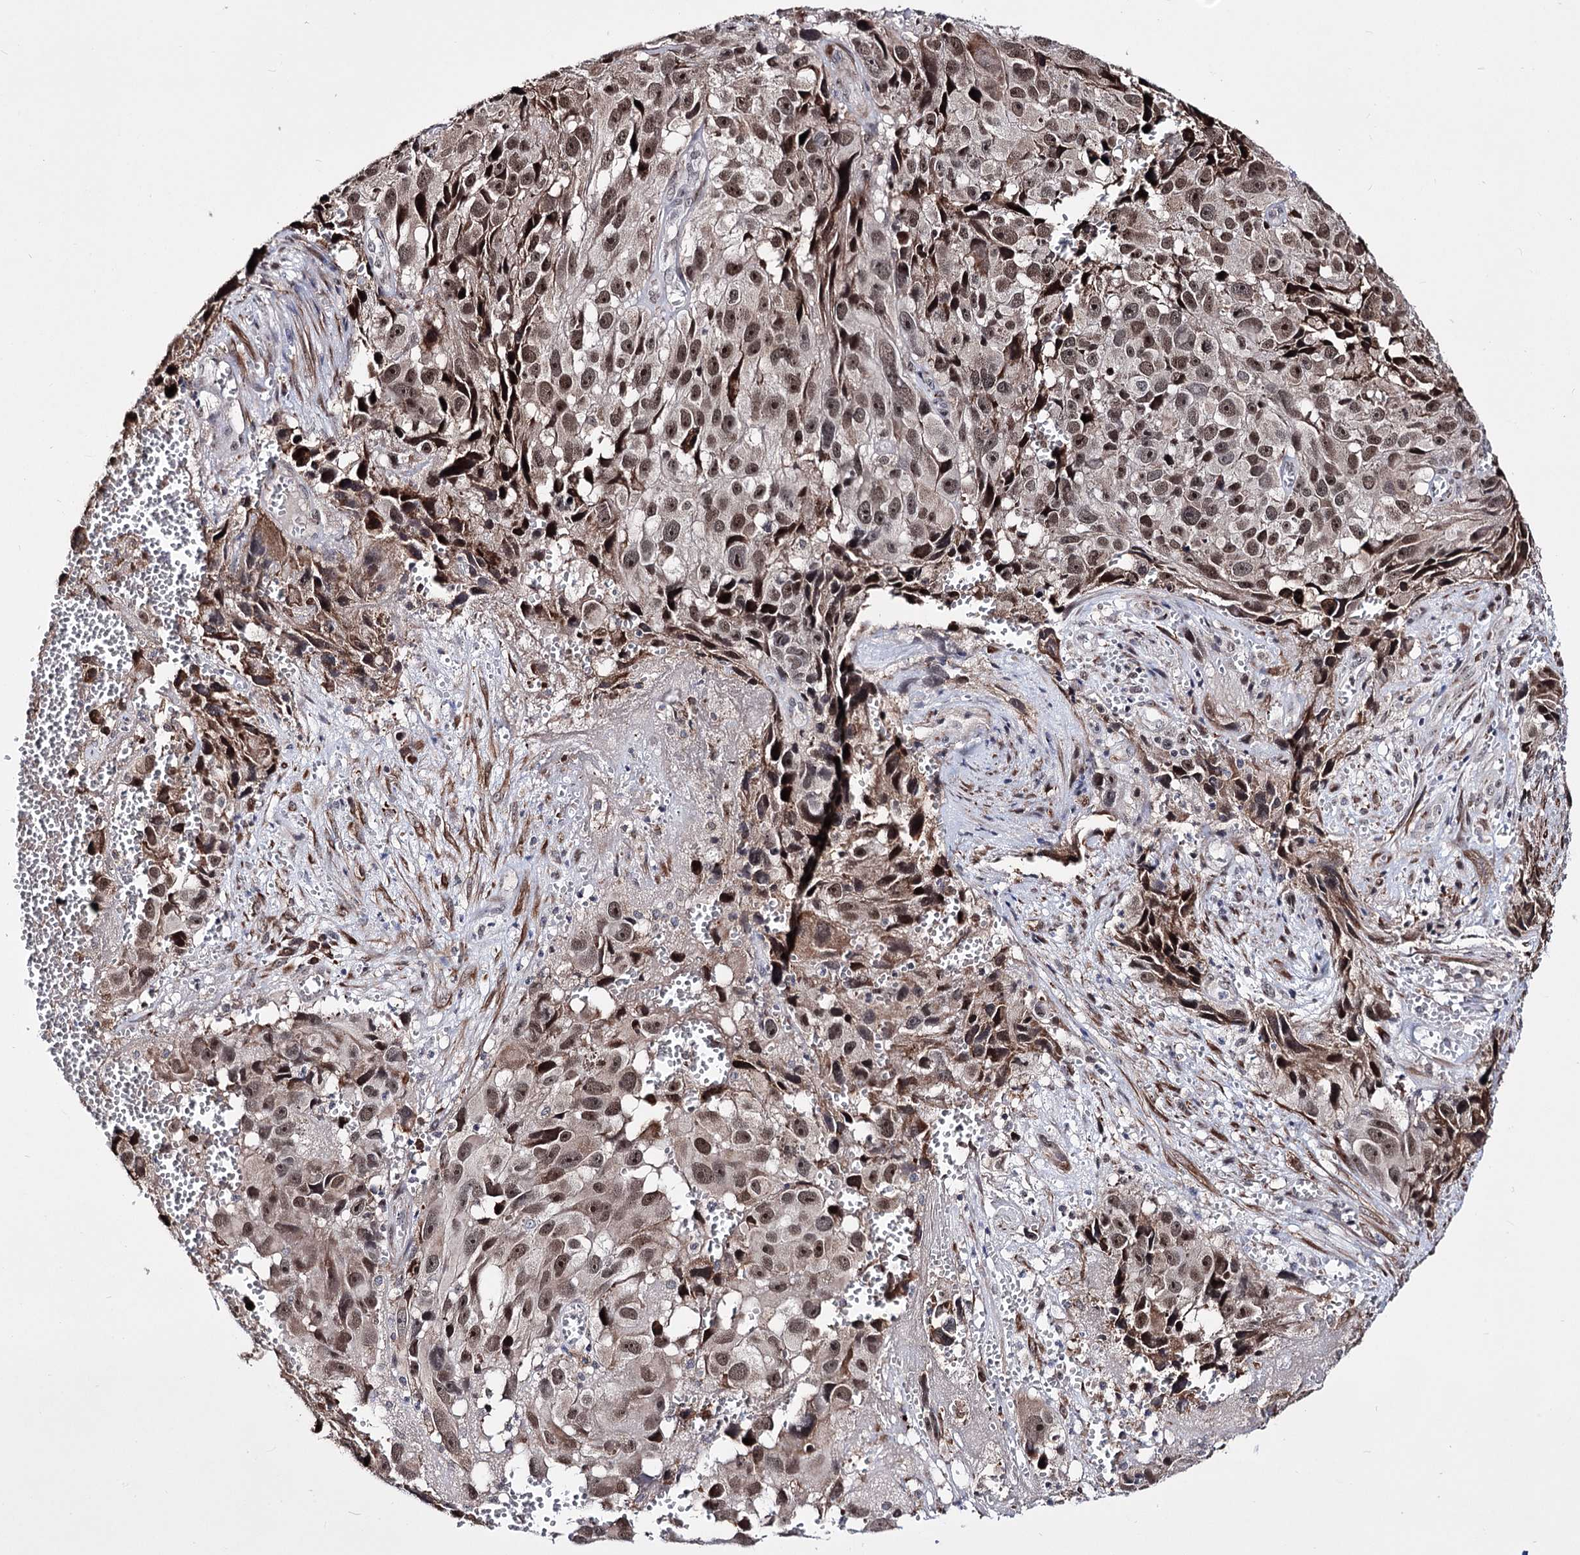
{"staining": {"intensity": "moderate", "quantity": ">75%", "location": "cytoplasmic/membranous,nuclear"}, "tissue": "melanoma", "cell_type": "Tumor cells", "image_type": "cancer", "snomed": [{"axis": "morphology", "description": "Malignant melanoma, NOS"}, {"axis": "topography", "description": "Skin"}], "caption": "Immunohistochemical staining of human malignant melanoma demonstrates medium levels of moderate cytoplasmic/membranous and nuclear protein staining in approximately >75% of tumor cells. (Stains: DAB in brown, nuclei in blue, Microscopy: brightfield microscopy at high magnification).", "gene": "PPRC1", "patient": {"sex": "male", "age": 84}}